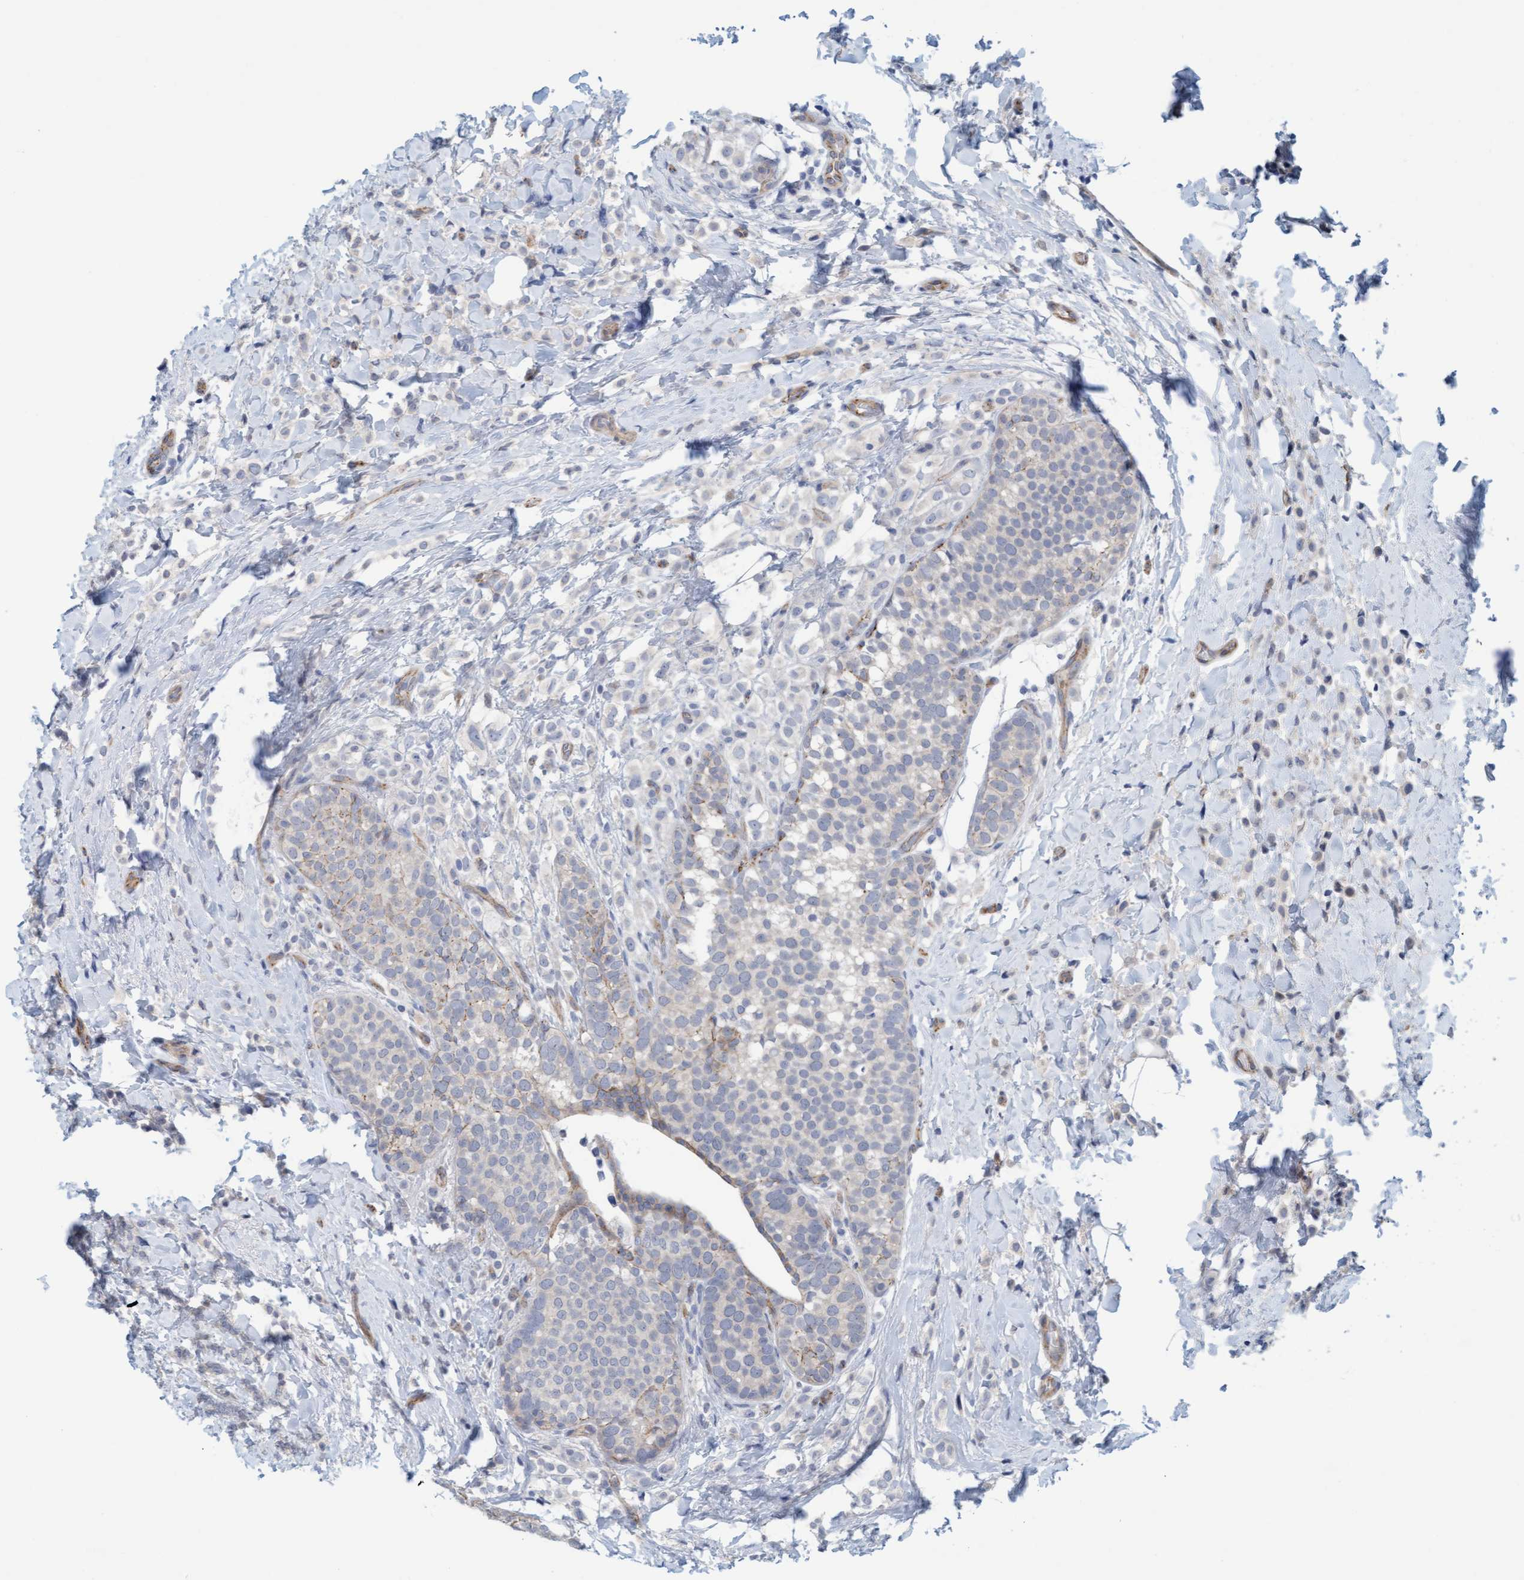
{"staining": {"intensity": "weak", "quantity": "<25%", "location": "cytoplasmic/membranous"}, "tissue": "breast cancer", "cell_type": "Tumor cells", "image_type": "cancer", "snomed": [{"axis": "morphology", "description": "Lobular carcinoma"}, {"axis": "topography", "description": "Breast"}], "caption": "A micrograph of human breast cancer is negative for staining in tumor cells.", "gene": "KRBA2", "patient": {"sex": "female", "age": 50}}